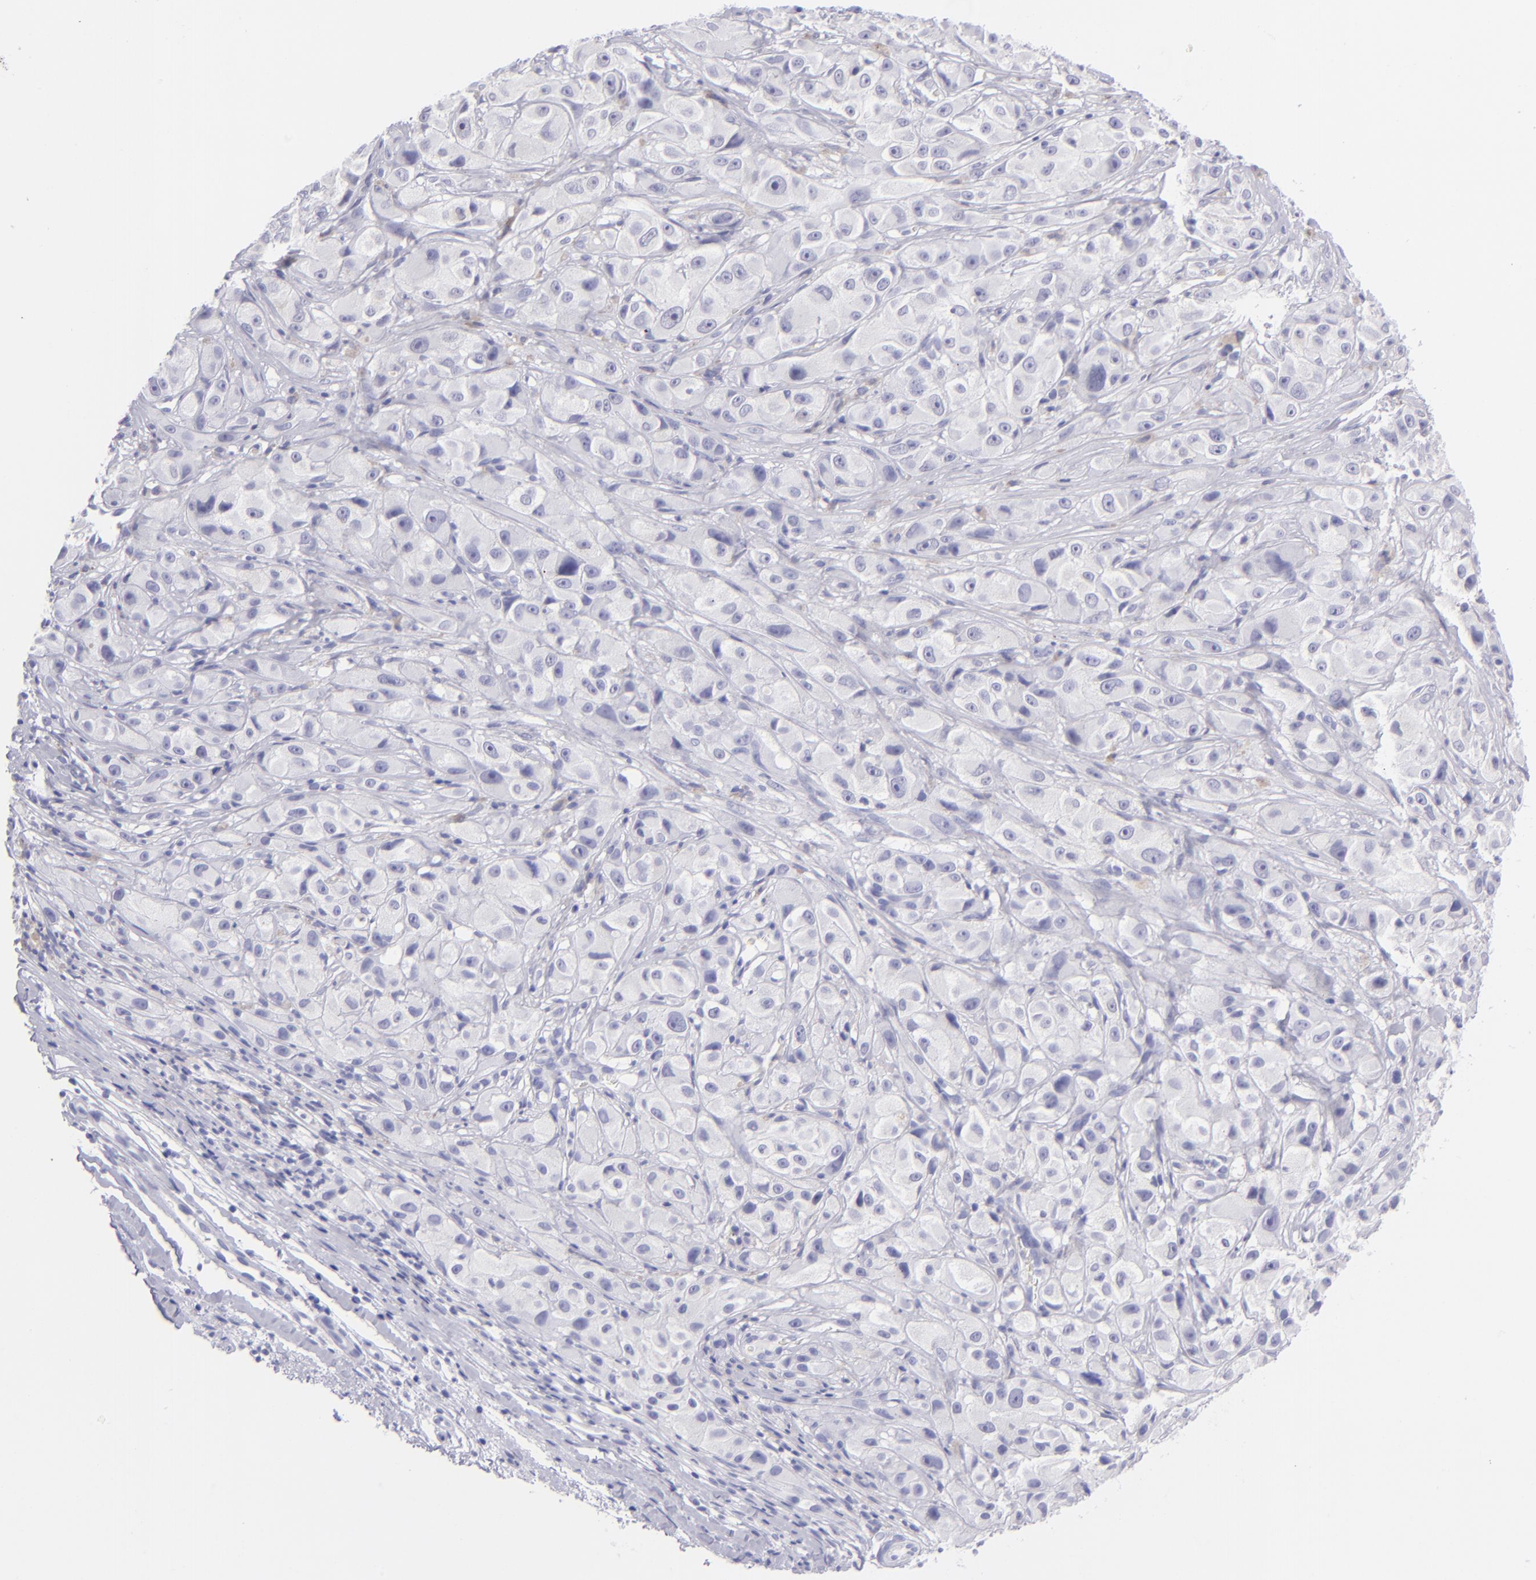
{"staining": {"intensity": "negative", "quantity": "none", "location": "none"}, "tissue": "melanoma", "cell_type": "Tumor cells", "image_type": "cancer", "snomed": [{"axis": "morphology", "description": "Malignant melanoma, NOS"}, {"axis": "topography", "description": "Skin"}], "caption": "Tumor cells show no significant protein expression in malignant melanoma.", "gene": "SLC1A3", "patient": {"sex": "male", "age": 56}}